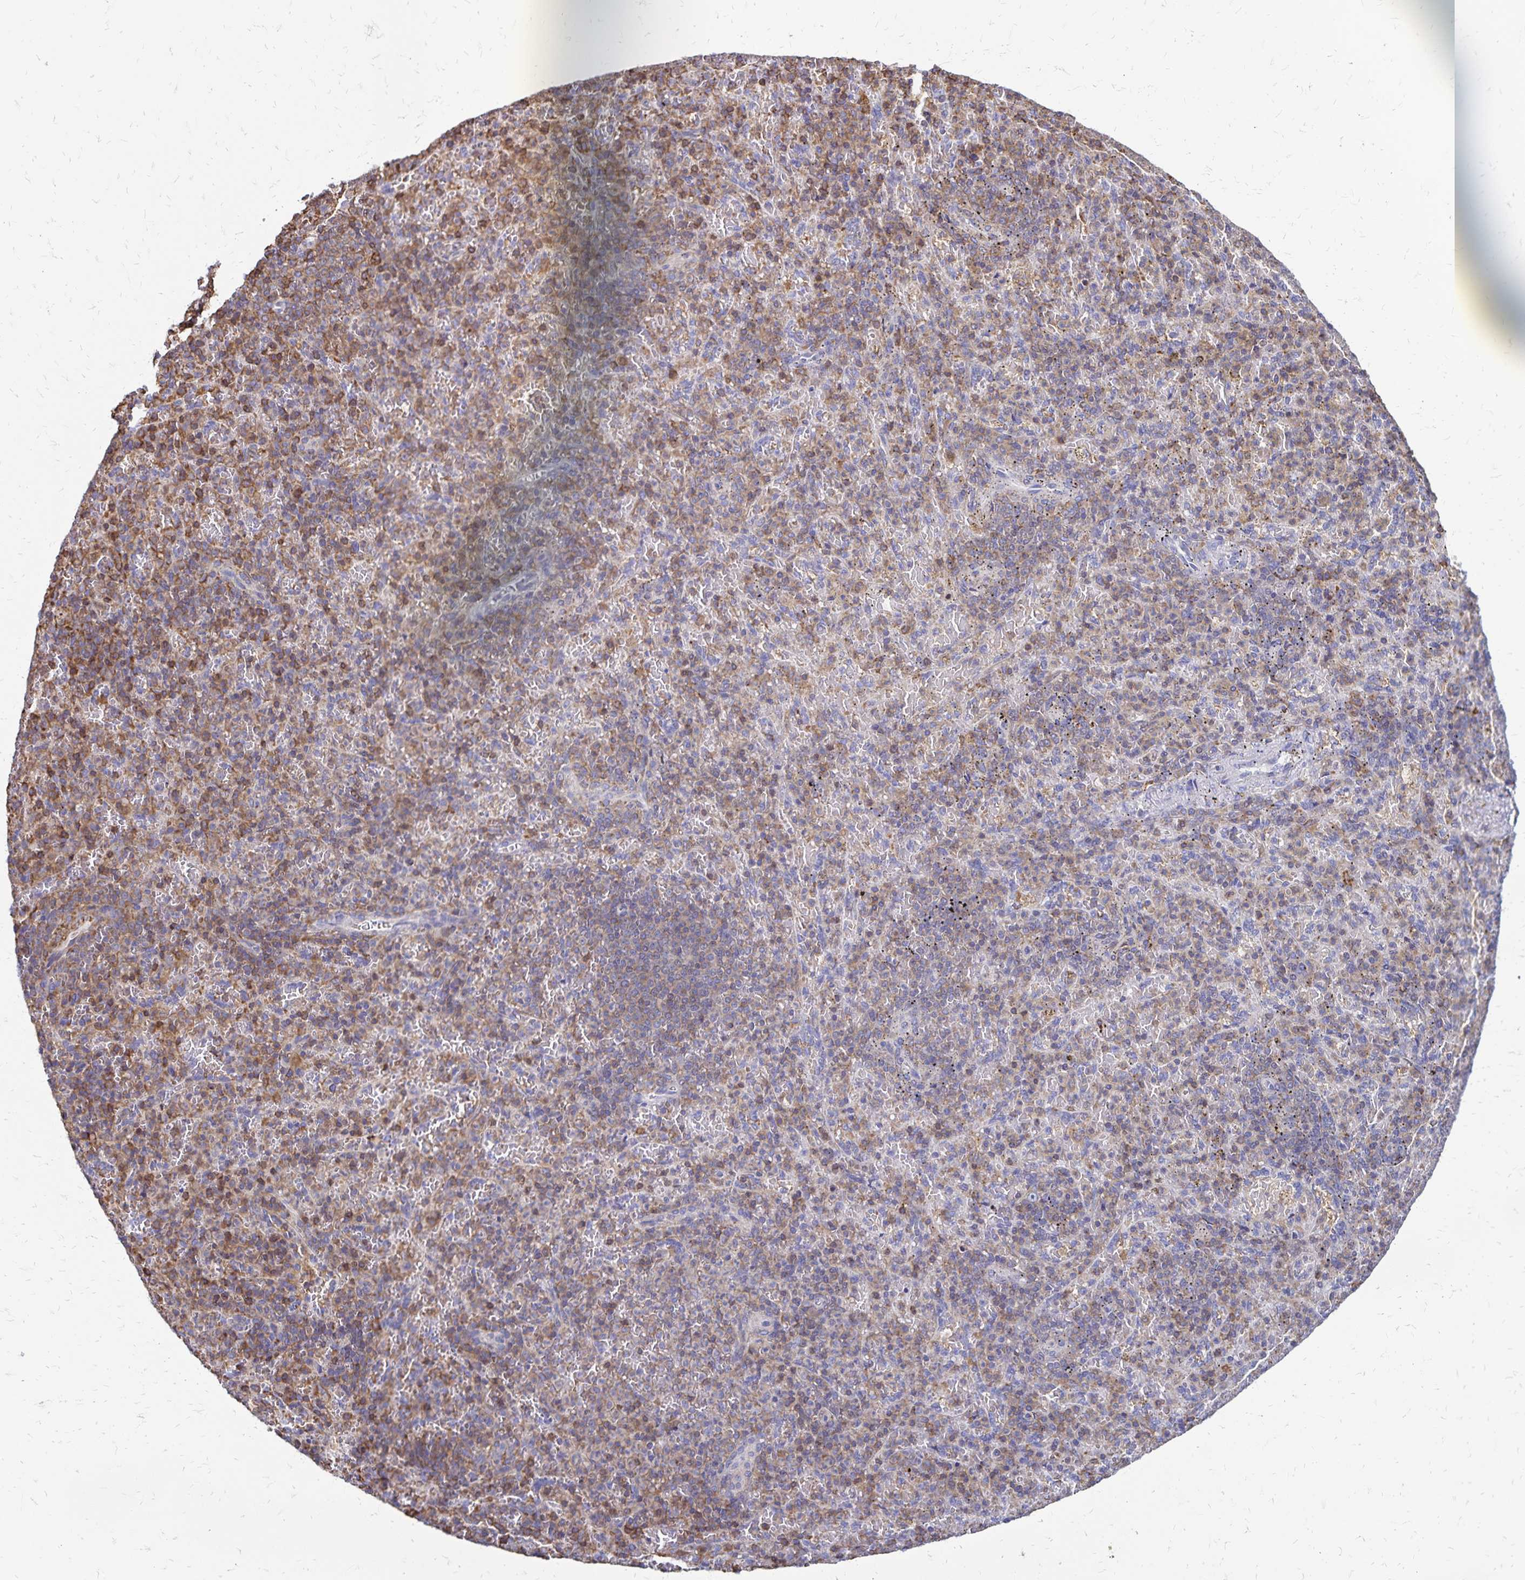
{"staining": {"intensity": "moderate", "quantity": ">75%", "location": "cytoplasmic/membranous"}, "tissue": "spleen", "cell_type": "Cells in red pulp", "image_type": "normal", "snomed": [{"axis": "morphology", "description": "Normal tissue, NOS"}, {"axis": "topography", "description": "Spleen"}], "caption": "Approximately >75% of cells in red pulp in benign spleen demonstrate moderate cytoplasmic/membranous protein positivity as visualized by brown immunohistochemical staining.", "gene": "NAGPA", "patient": {"sex": "female", "age": 74}}